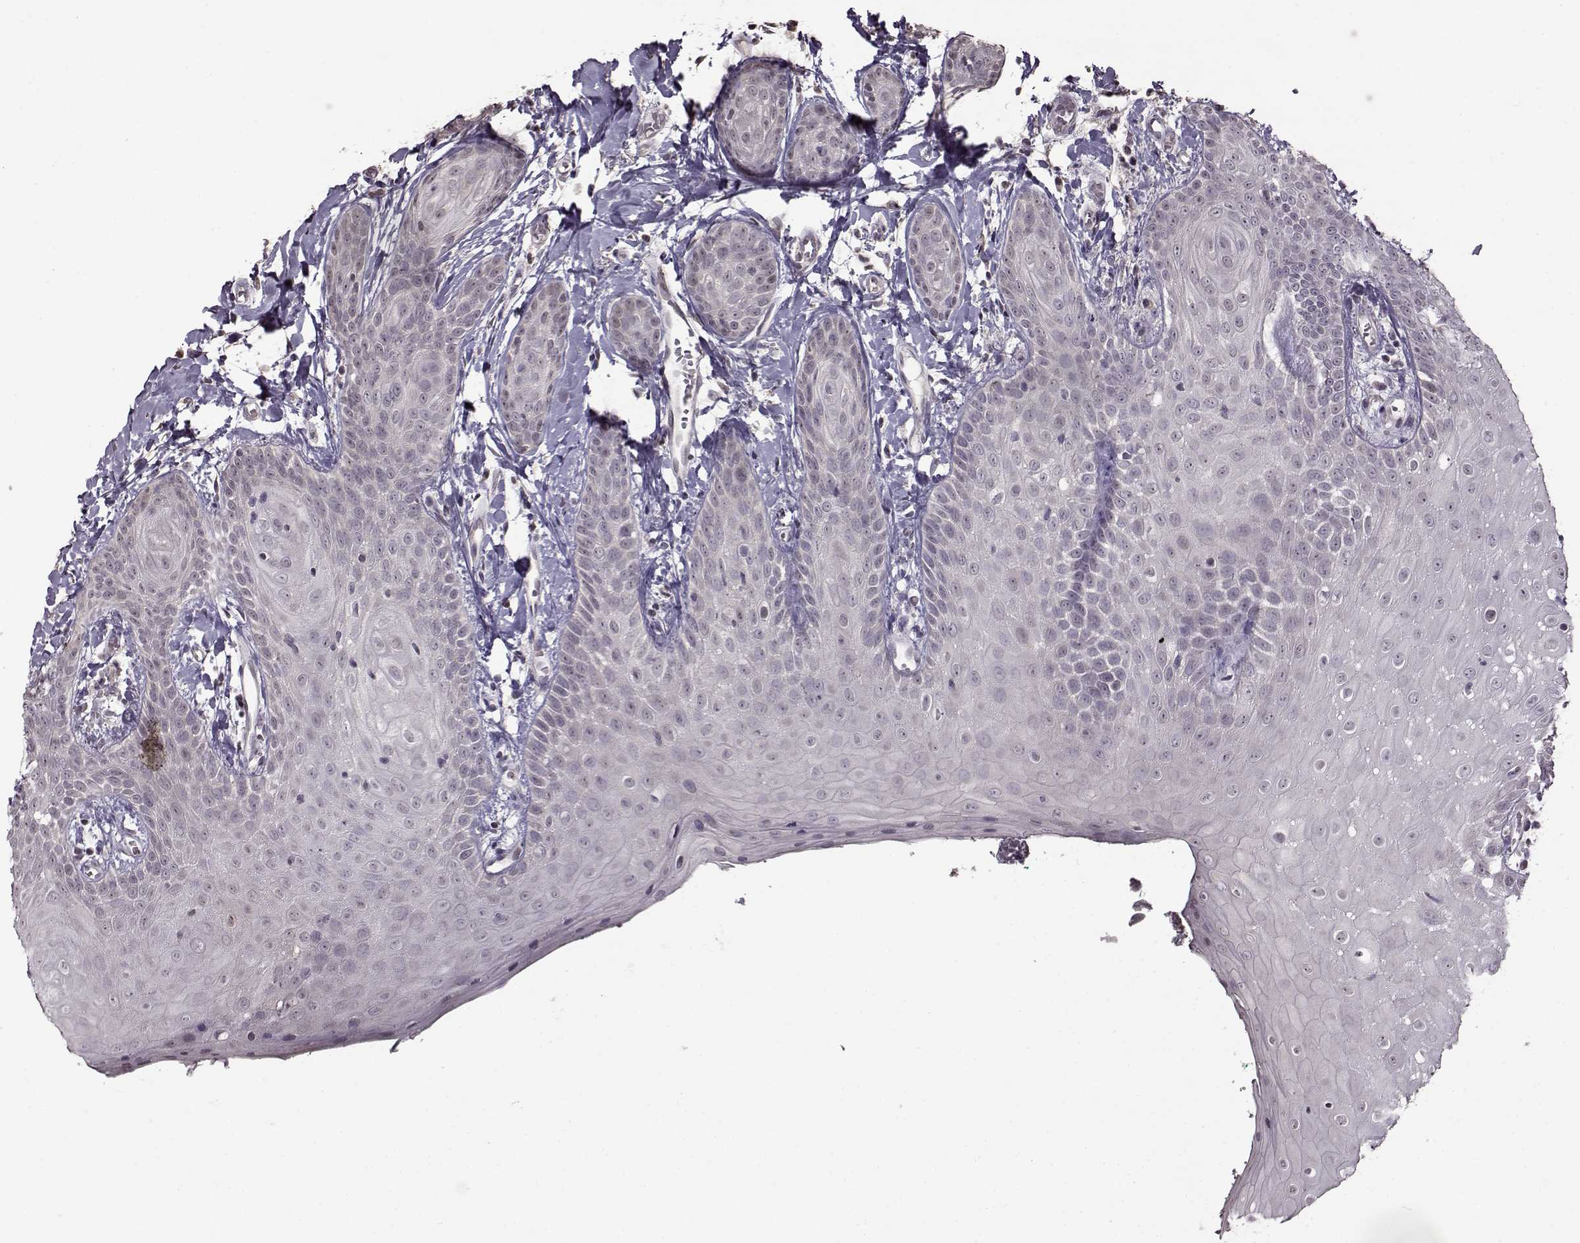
{"staining": {"intensity": "negative", "quantity": "none", "location": "none"}, "tissue": "head and neck cancer", "cell_type": "Tumor cells", "image_type": "cancer", "snomed": [{"axis": "morphology", "description": "Normal tissue, NOS"}, {"axis": "morphology", "description": "Squamous cell carcinoma, NOS"}, {"axis": "topography", "description": "Oral tissue"}, {"axis": "topography", "description": "Salivary gland"}, {"axis": "topography", "description": "Head-Neck"}], "caption": "Tumor cells are negative for brown protein staining in head and neck cancer.", "gene": "FSHB", "patient": {"sex": "female", "age": 62}}